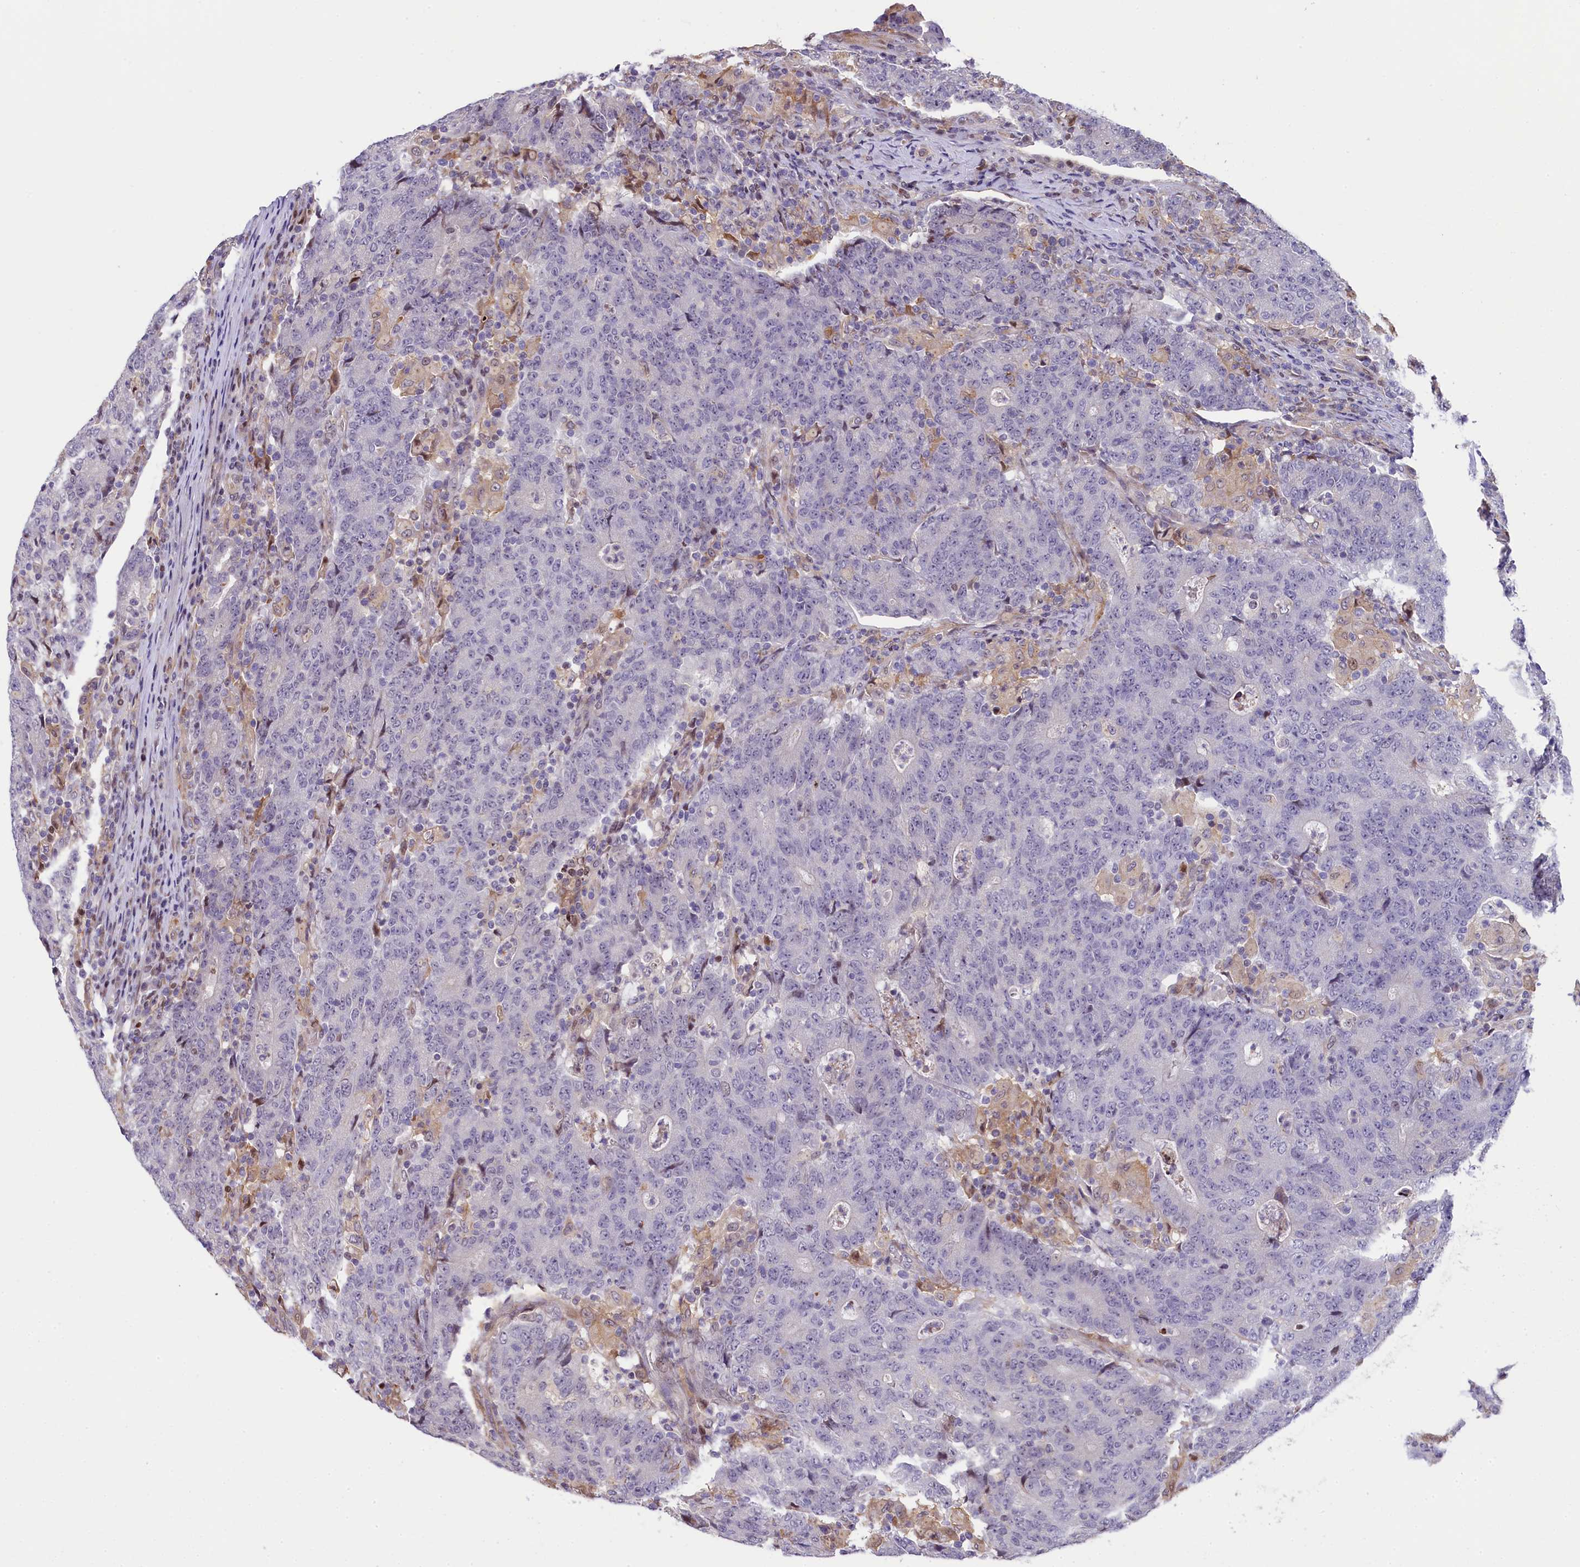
{"staining": {"intensity": "negative", "quantity": "none", "location": "none"}, "tissue": "colorectal cancer", "cell_type": "Tumor cells", "image_type": "cancer", "snomed": [{"axis": "morphology", "description": "Adenocarcinoma, NOS"}, {"axis": "topography", "description": "Colon"}], "caption": "IHC micrograph of human colorectal cancer stained for a protein (brown), which displays no staining in tumor cells.", "gene": "TGDS", "patient": {"sex": "female", "age": 75}}